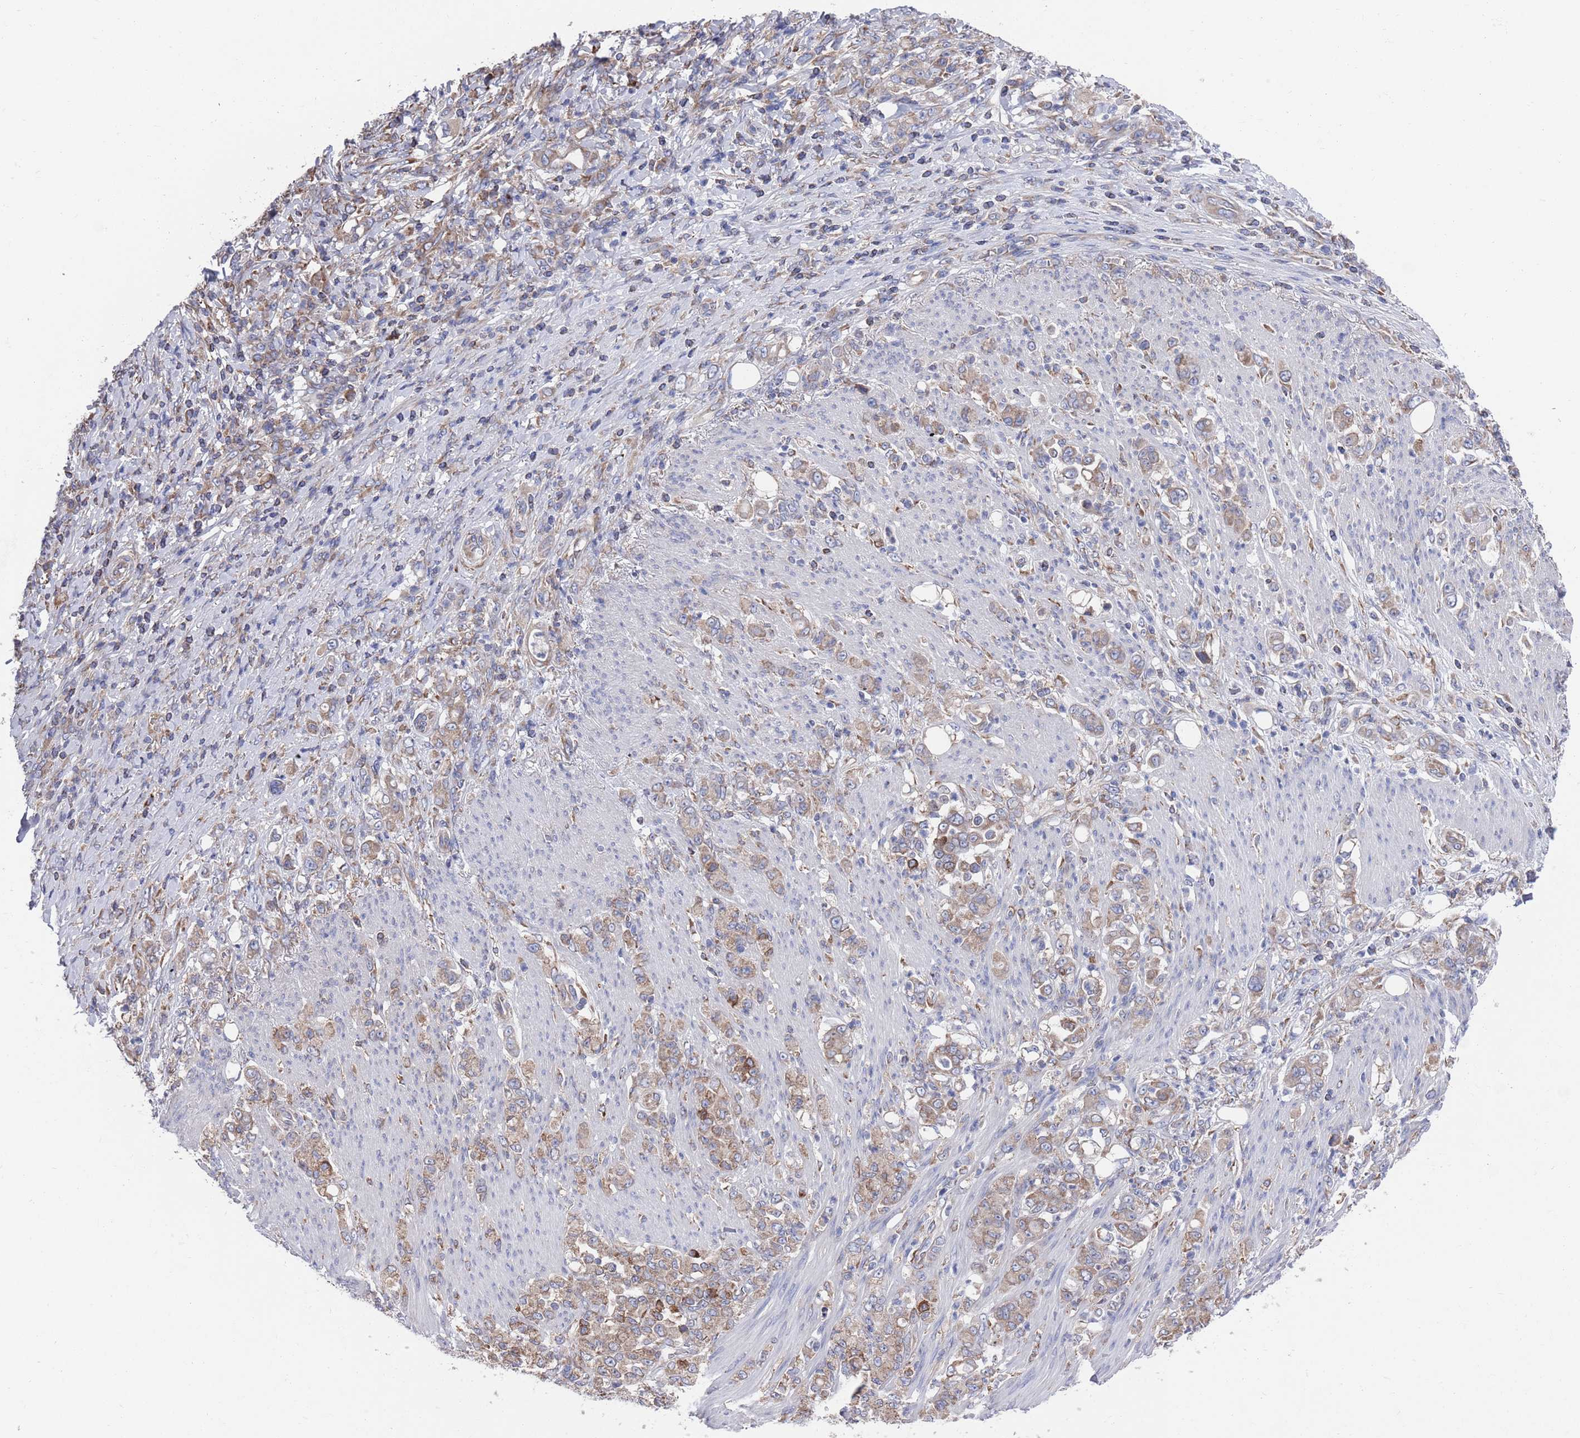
{"staining": {"intensity": "weak", "quantity": ">75%", "location": "cytoplasmic/membranous"}, "tissue": "stomach cancer", "cell_type": "Tumor cells", "image_type": "cancer", "snomed": [{"axis": "morphology", "description": "Normal tissue, NOS"}, {"axis": "morphology", "description": "Adenocarcinoma, NOS"}, {"axis": "topography", "description": "Stomach"}], "caption": "IHC micrograph of stomach cancer stained for a protein (brown), which shows low levels of weak cytoplasmic/membranous expression in about >75% of tumor cells.", "gene": "GID8", "patient": {"sex": "female", "age": 79}}